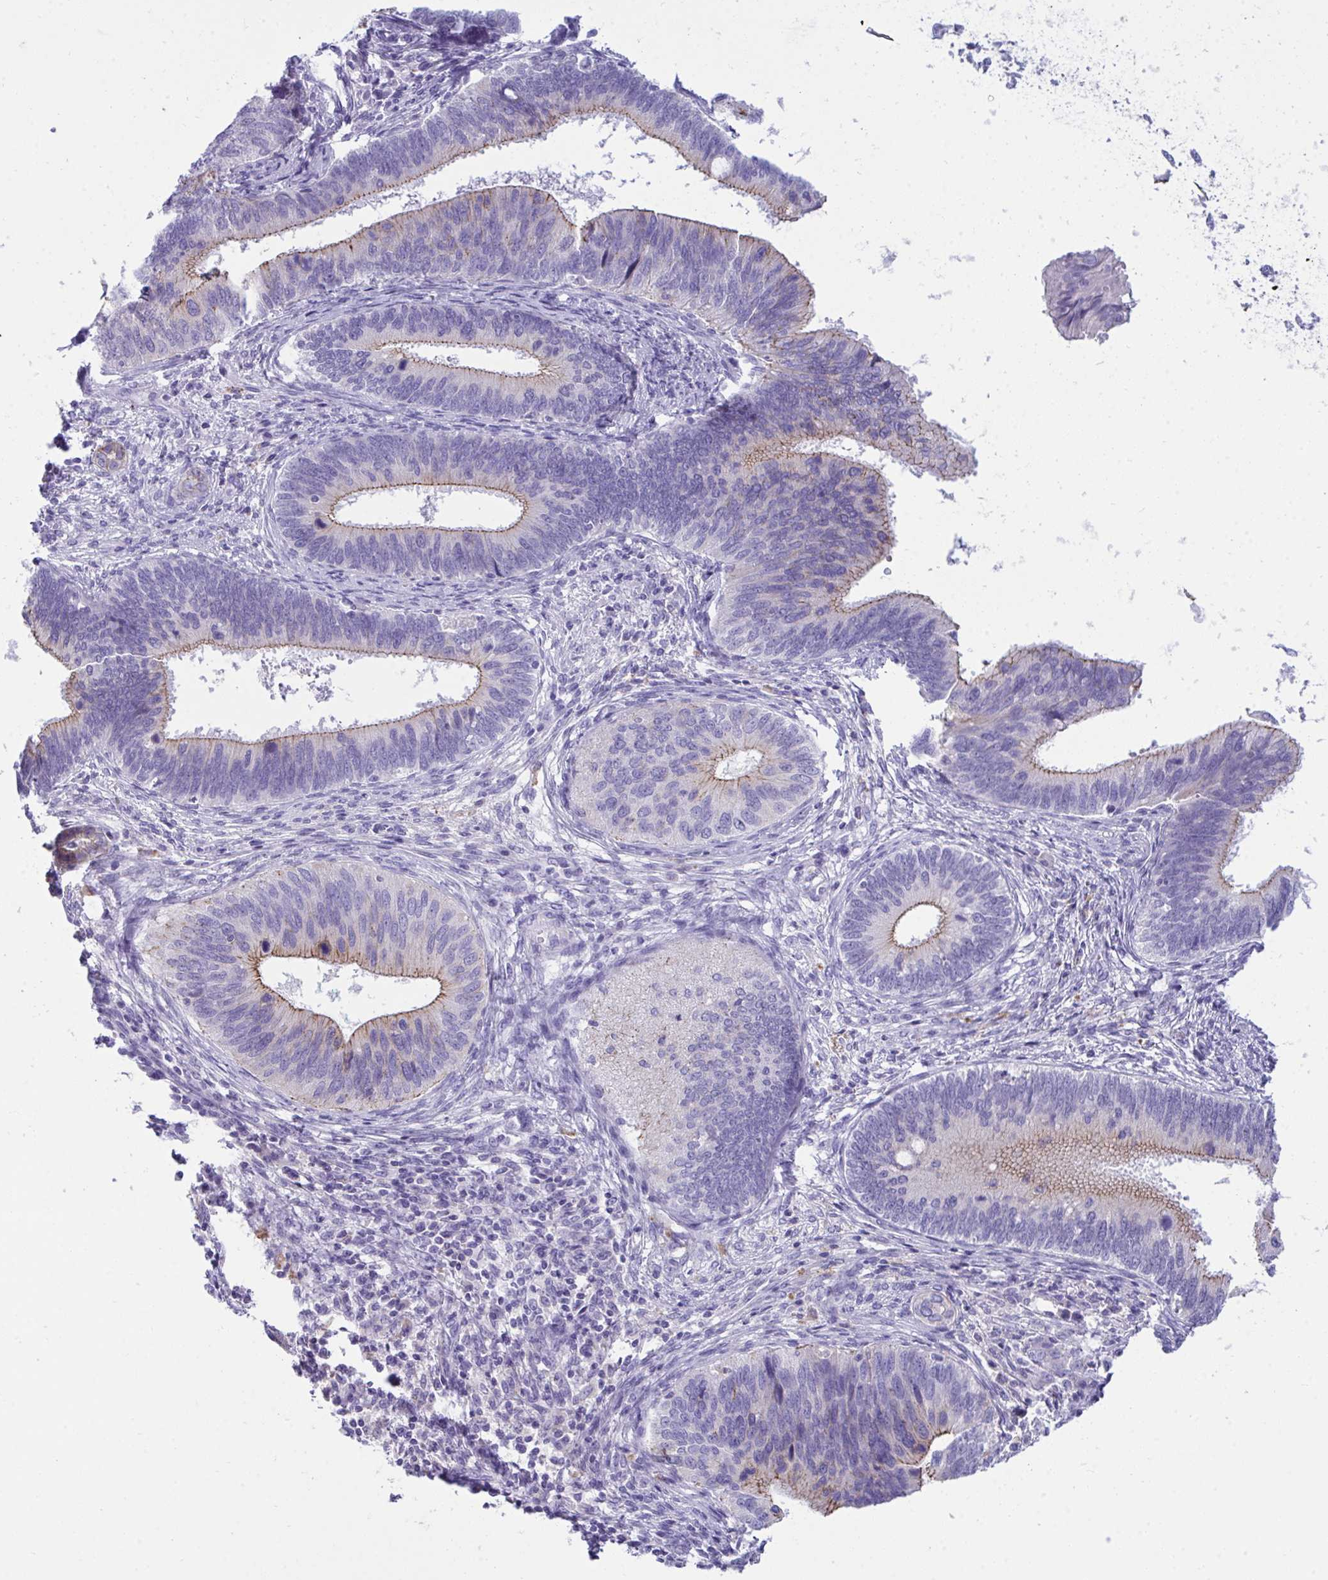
{"staining": {"intensity": "weak", "quantity": "25%-75%", "location": "cytoplasmic/membranous"}, "tissue": "cervical cancer", "cell_type": "Tumor cells", "image_type": "cancer", "snomed": [{"axis": "morphology", "description": "Adenocarcinoma, NOS"}, {"axis": "topography", "description": "Cervix"}], "caption": "Cervical adenocarcinoma was stained to show a protein in brown. There is low levels of weak cytoplasmic/membranous positivity in approximately 25%-75% of tumor cells.", "gene": "GLB1L2", "patient": {"sex": "female", "age": 42}}